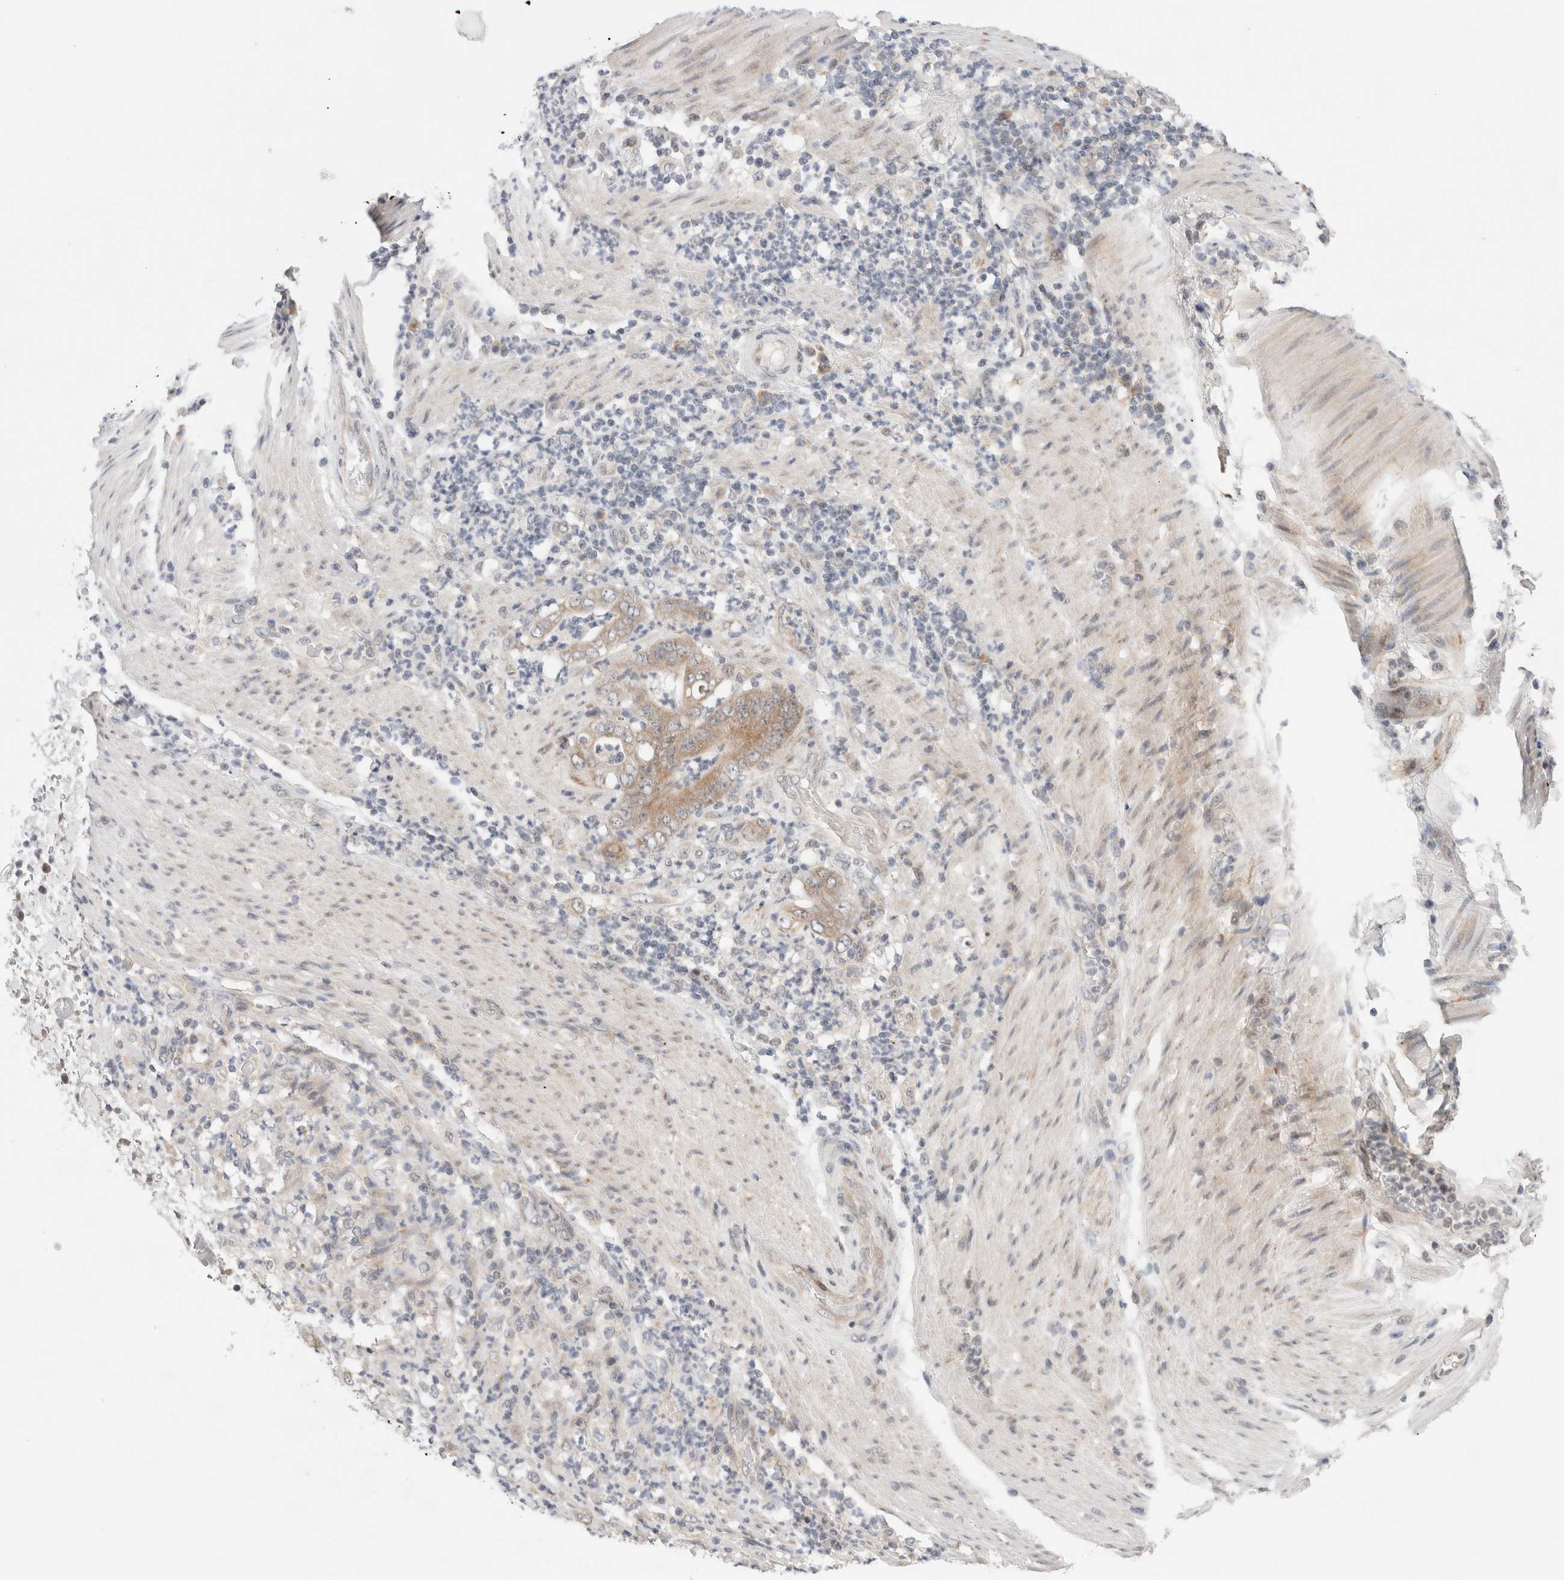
{"staining": {"intensity": "moderate", "quantity": ">75%", "location": "cytoplasmic/membranous"}, "tissue": "stomach cancer", "cell_type": "Tumor cells", "image_type": "cancer", "snomed": [{"axis": "morphology", "description": "Adenocarcinoma, NOS"}, {"axis": "topography", "description": "Stomach"}], "caption": "Protein analysis of stomach adenocarcinoma tissue shows moderate cytoplasmic/membranous staining in about >75% of tumor cells.", "gene": "ERI3", "patient": {"sex": "female", "age": 73}}